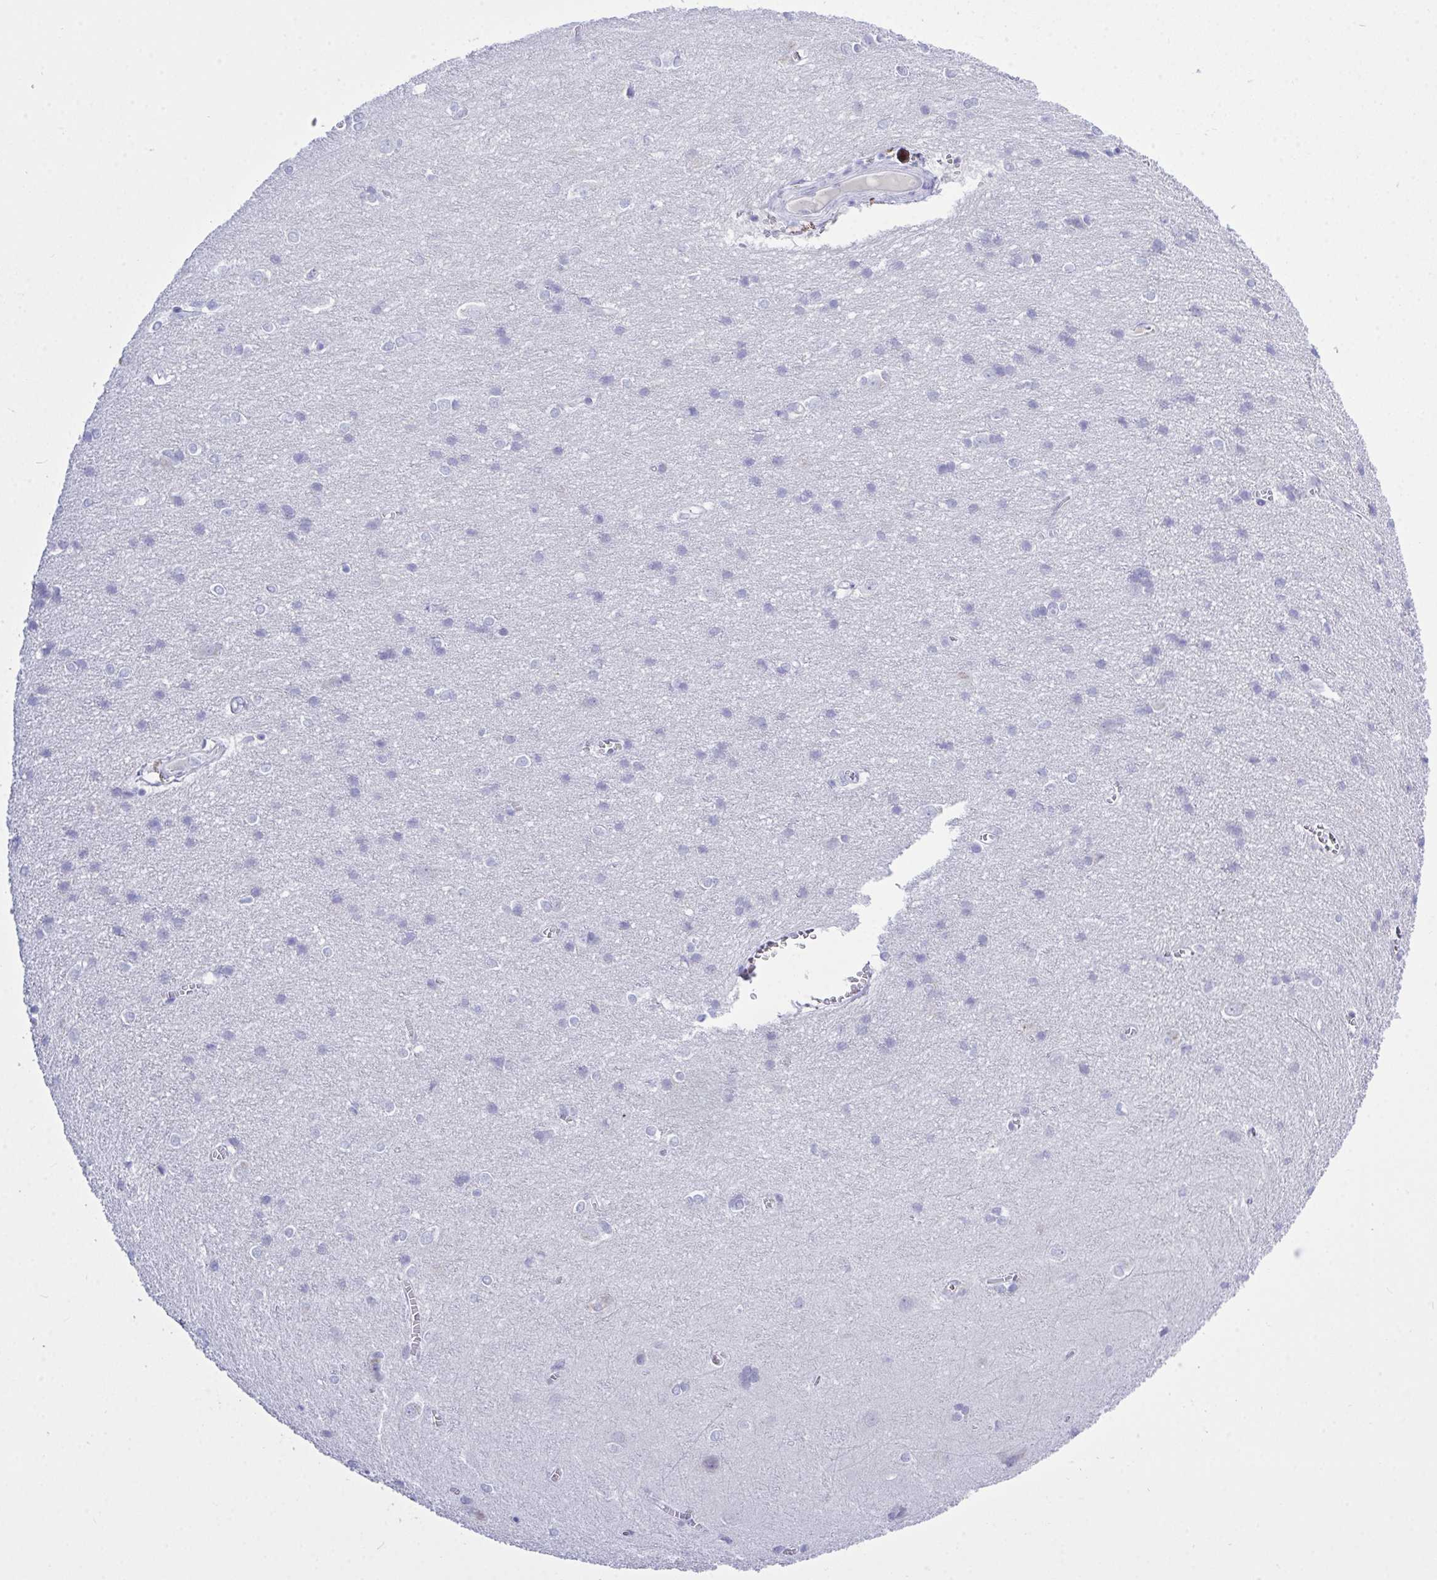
{"staining": {"intensity": "negative", "quantity": "none", "location": "none"}, "tissue": "cerebral cortex", "cell_type": "Endothelial cells", "image_type": "normal", "snomed": [{"axis": "morphology", "description": "Normal tissue, NOS"}, {"axis": "topography", "description": "Cerebral cortex"}], "caption": "An immunohistochemistry histopathology image of normal cerebral cortex is shown. There is no staining in endothelial cells of cerebral cortex.", "gene": "GLB1L2", "patient": {"sex": "male", "age": 37}}